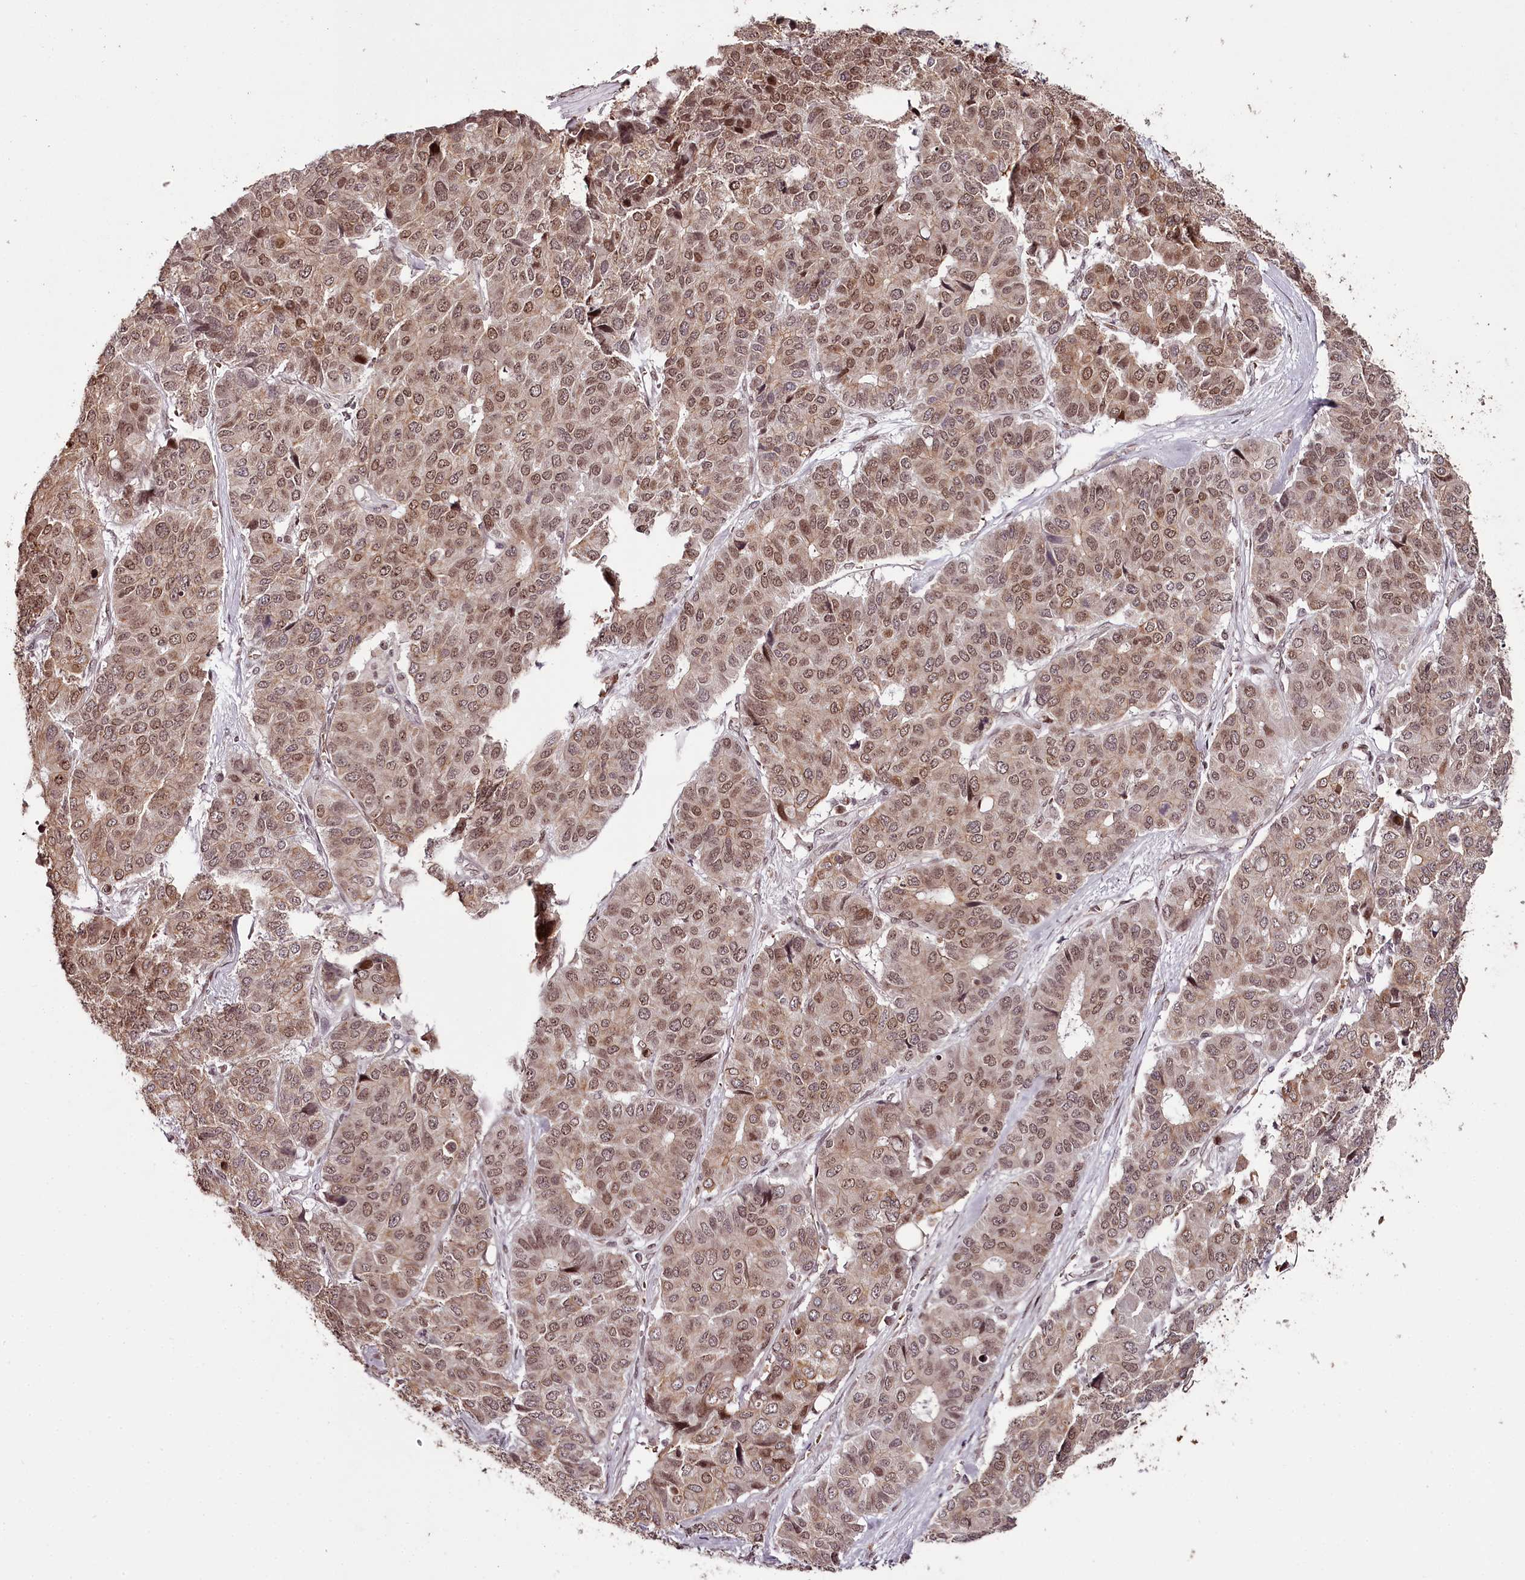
{"staining": {"intensity": "moderate", "quantity": ">75%", "location": "cytoplasmic/membranous,nuclear"}, "tissue": "pancreatic cancer", "cell_type": "Tumor cells", "image_type": "cancer", "snomed": [{"axis": "morphology", "description": "Adenocarcinoma, NOS"}, {"axis": "topography", "description": "Pancreas"}], "caption": "This is a photomicrograph of IHC staining of pancreatic adenocarcinoma, which shows moderate staining in the cytoplasmic/membranous and nuclear of tumor cells.", "gene": "THYN1", "patient": {"sex": "male", "age": 50}}